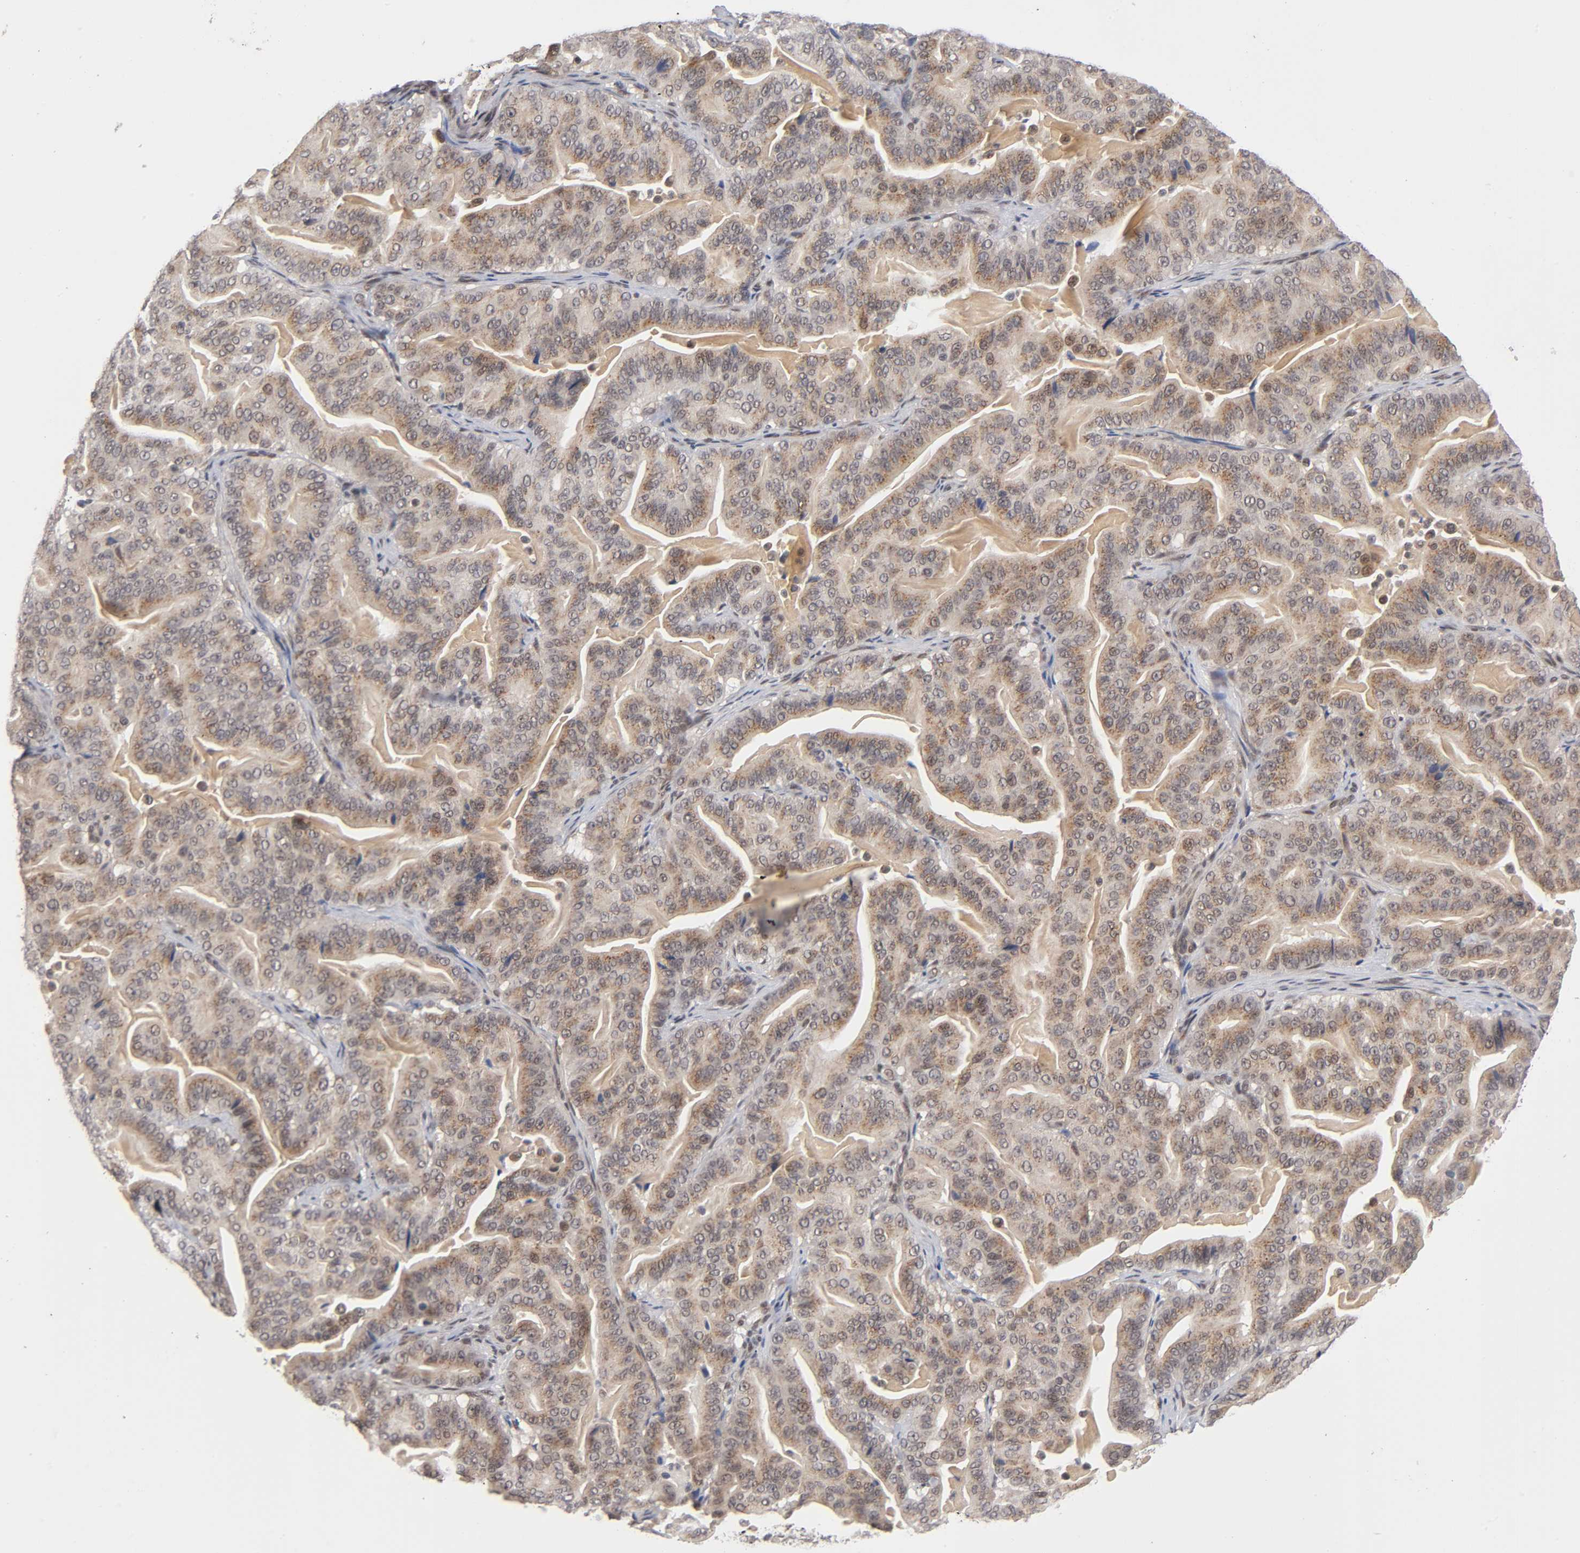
{"staining": {"intensity": "moderate", "quantity": ">75%", "location": "cytoplasmic/membranous,nuclear"}, "tissue": "pancreatic cancer", "cell_type": "Tumor cells", "image_type": "cancer", "snomed": [{"axis": "morphology", "description": "Adenocarcinoma, NOS"}, {"axis": "topography", "description": "Pancreas"}], "caption": "Human pancreatic adenocarcinoma stained with a brown dye shows moderate cytoplasmic/membranous and nuclear positive positivity in about >75% of tumor cells.", "gene": "EP300", "patient": {"sex": "male", "age": 63}}